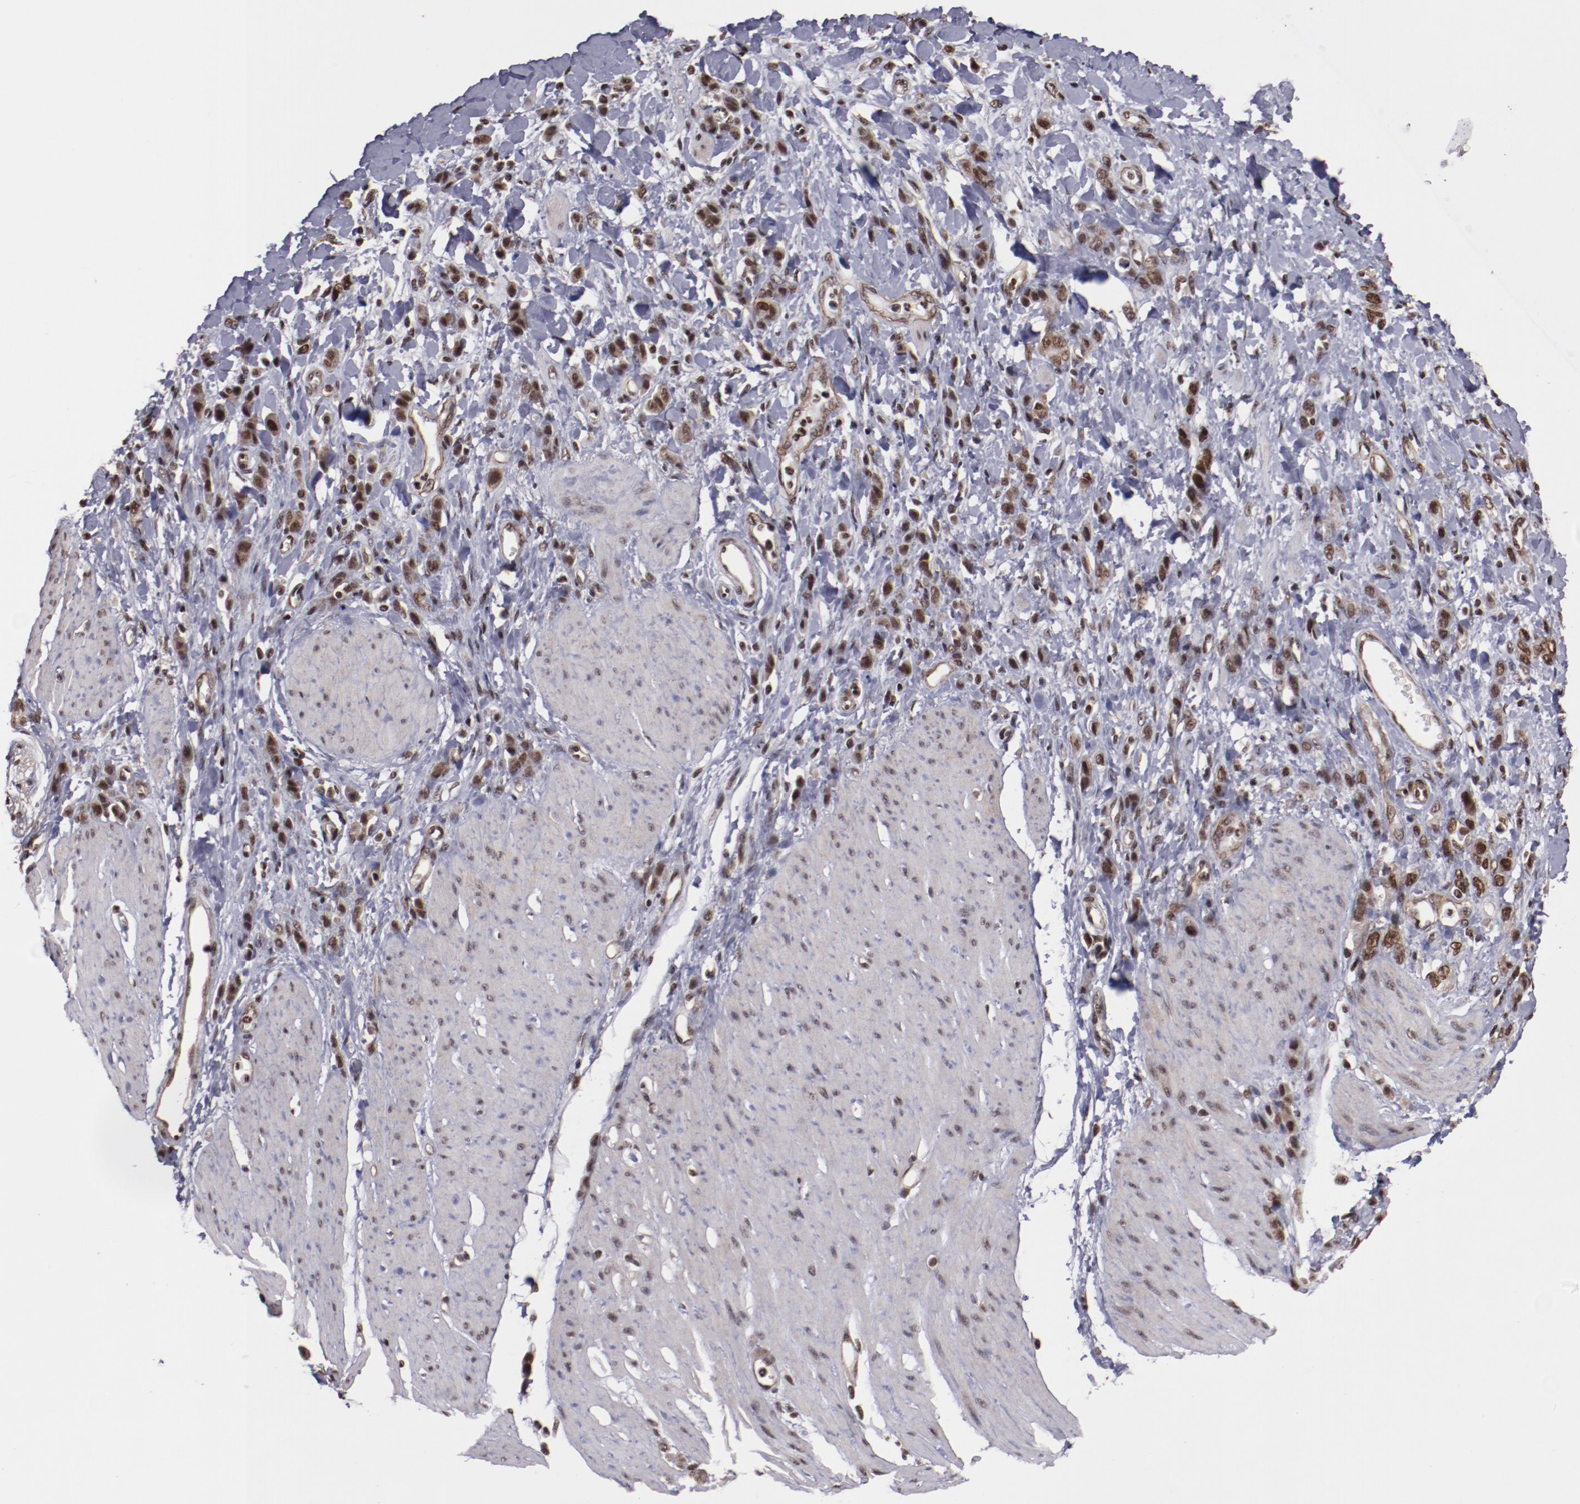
{"staining": {"intensity": "moderate", "quantity": ">75%", "location": "nuclear"}, "tissue": "stomach cancer", "cell_type": "Tumor cells", "image_type": "cancer", "snomed": [{"axis": "morphology", "description": "Normal tissue, NOS"}, {"axis": "morphology", "description": "Adenocarcinoma, NOS"}, {"axis": "topography", "description": "Stomach"}], "caption": "The photomicrograph shows immunohistochemical staining of adenocarcinoma (stomach). There is moderate nuclear expression is seen in approximately >75% of tumor cells. The staining was performed using DAB, with brown indicating positive protein expression. Nuclei are stained blue with hematoxylin.", "gene": "STAG2", "patient": {"sex": "male", "age": 82}}